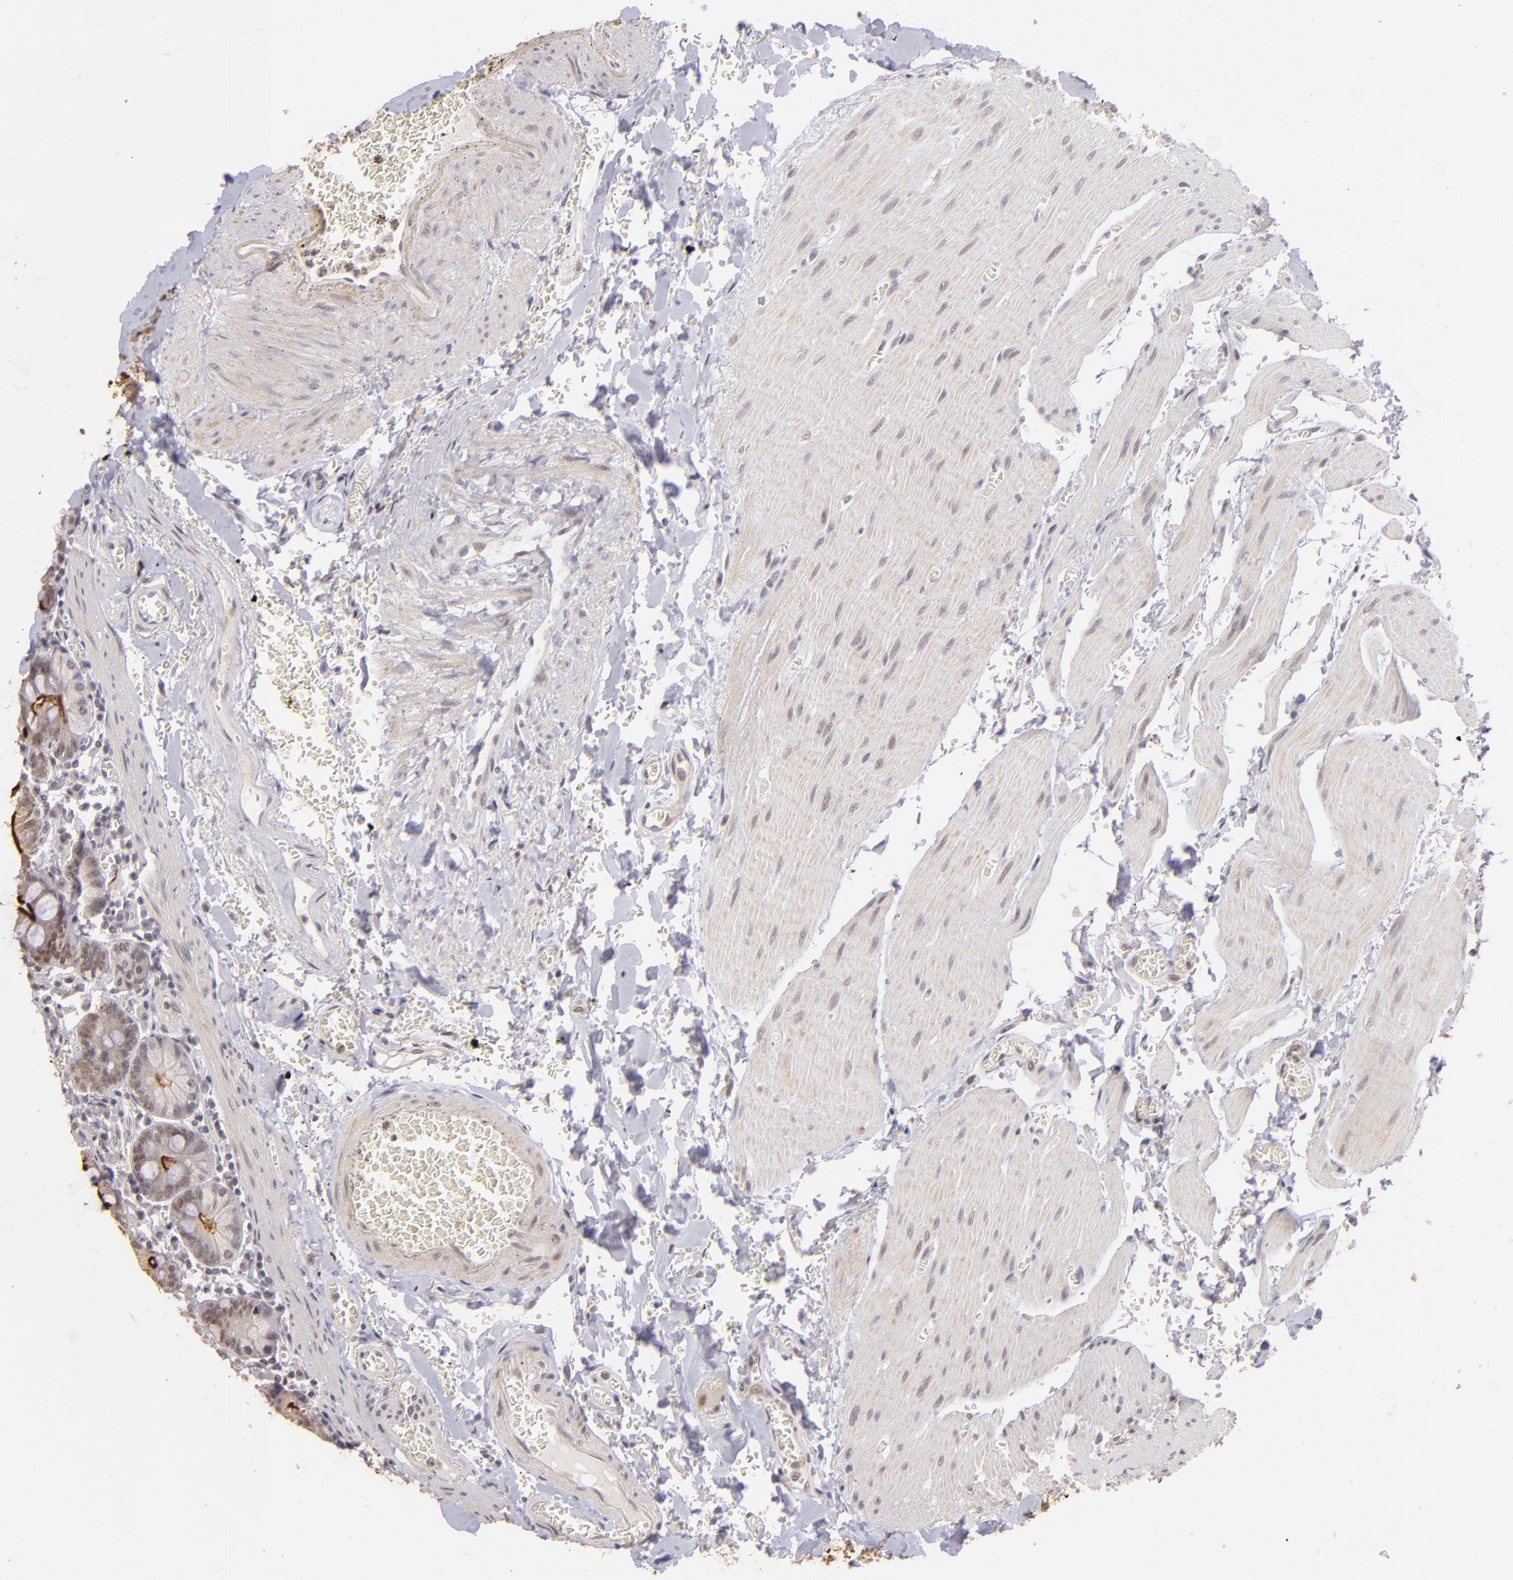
{"staining": {"intensity": "weak", "quantity": "<25%", "location": "nuclear"}, "tissue": "small intestine", "cell_type": "Glandular cells", "image_type": "normal", "snomed": [{"axis": "morphology", "description": "Normal tissue, NOS"}, {"axis": "topography", "description": "Small intestine"}], "caption": "Protein analysis of benign small intestine demonstrates no significant staining in glandular cells.", "gene": "RARB", "patient": {"sex": "male", "age": 71}}